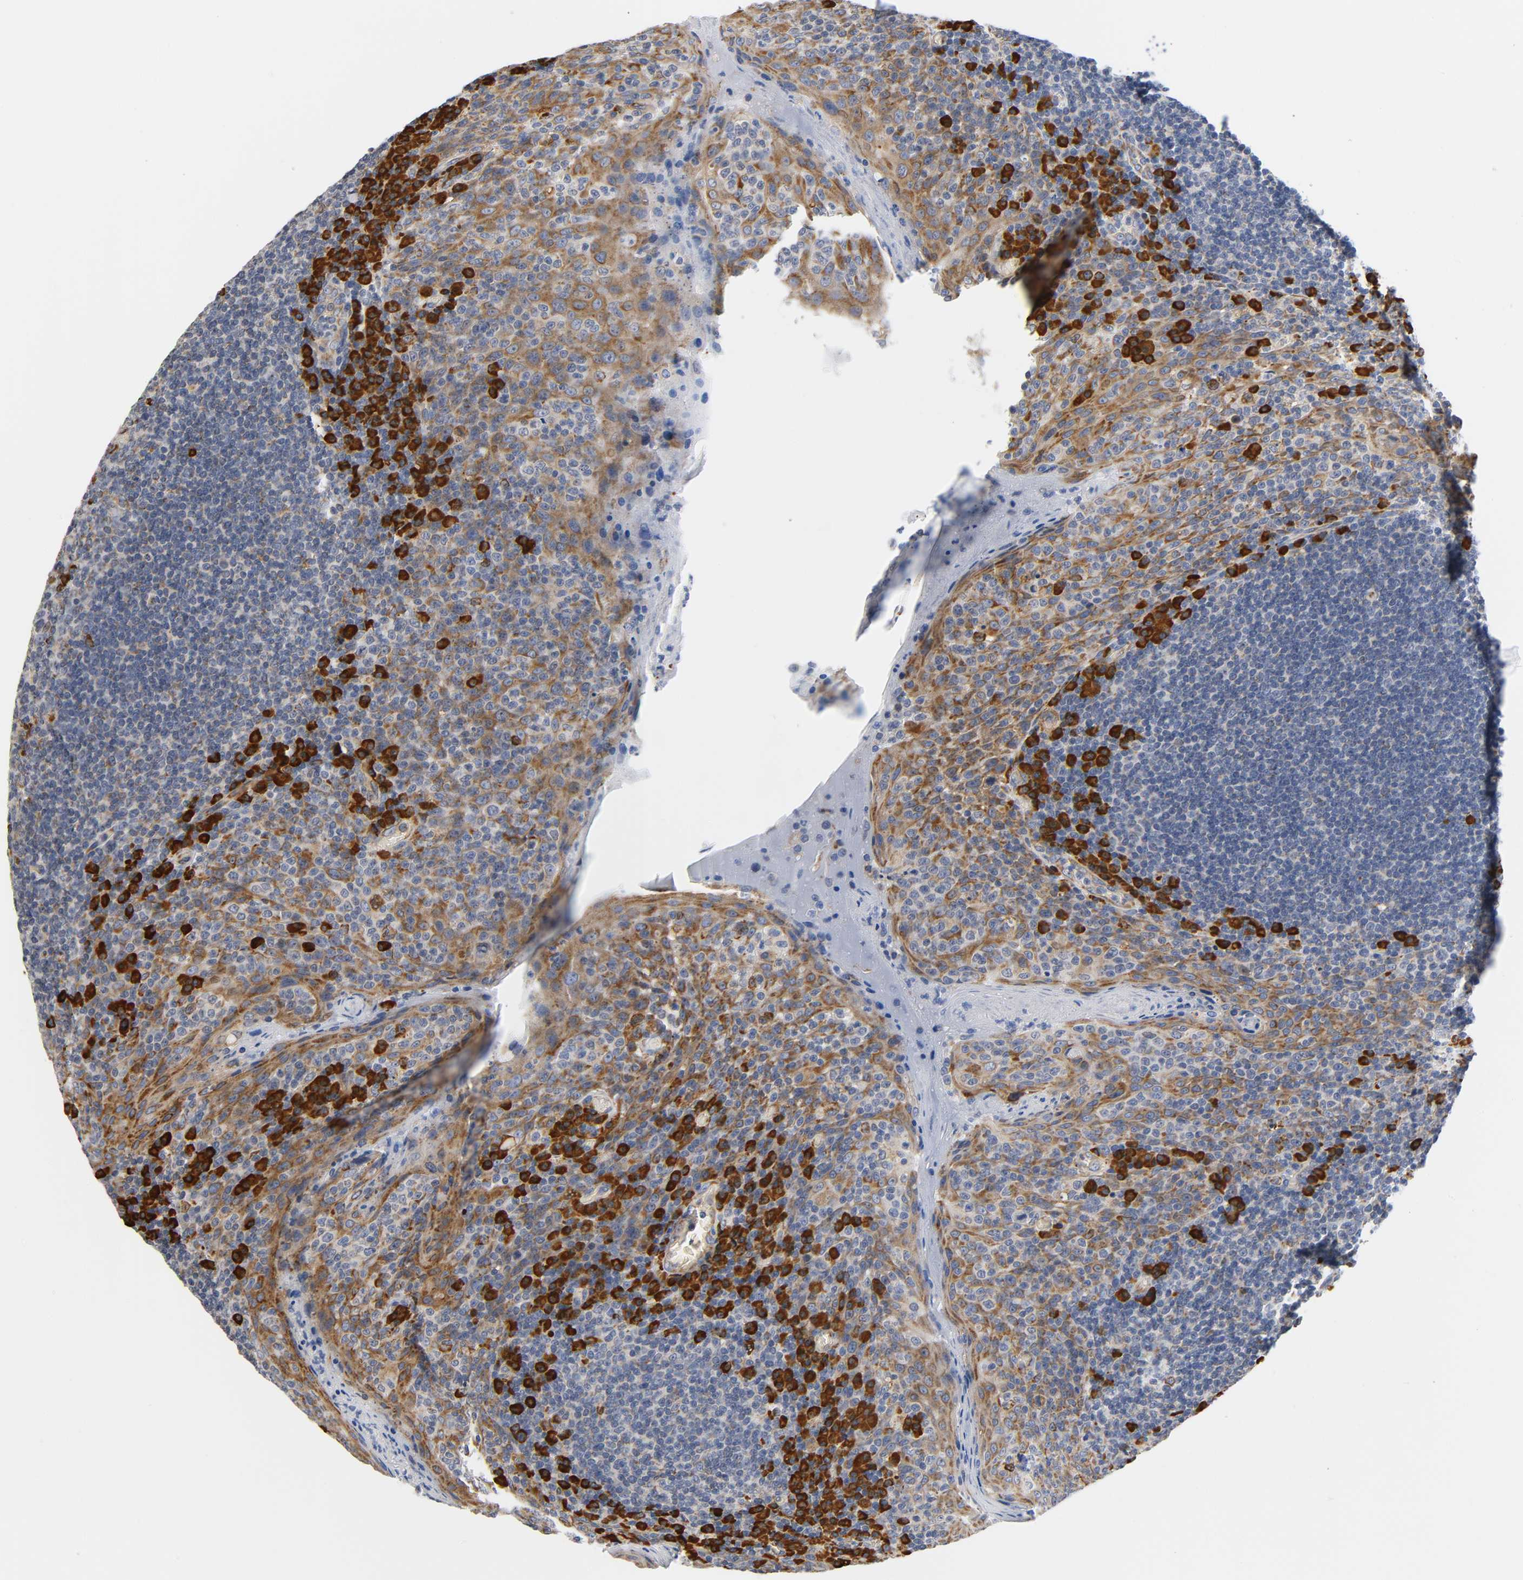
{"staining": {"intensity": "moderate", "quantity": "<25%", "location": "cytoplasmic/membranous"}, "tissue": "tonsil", "cell_type": "Germinal center cells", "image_type": "normal", "snomed": [{"axis": "morphology", "description": "Normal tissue, NOS"}, {"axis": "topography", "description": "Tonsil"}], "caption": "Immunohistochemistry (IHC) staining of unremarkable tonsil, which demonstrates low levels of moderate cytoplasmic/membranous positivity in about <25% of germinal center cells indicating moderate cytoplasmic/membranous protein expression. The staining was performed using DAB (3,3'-diaminobenzidine) (brown) for protein detection and nuclei were counterstained in hematoxylin (blue).", "gene": "UCKL1", "patient": {"sex": "male", "age": 17}}